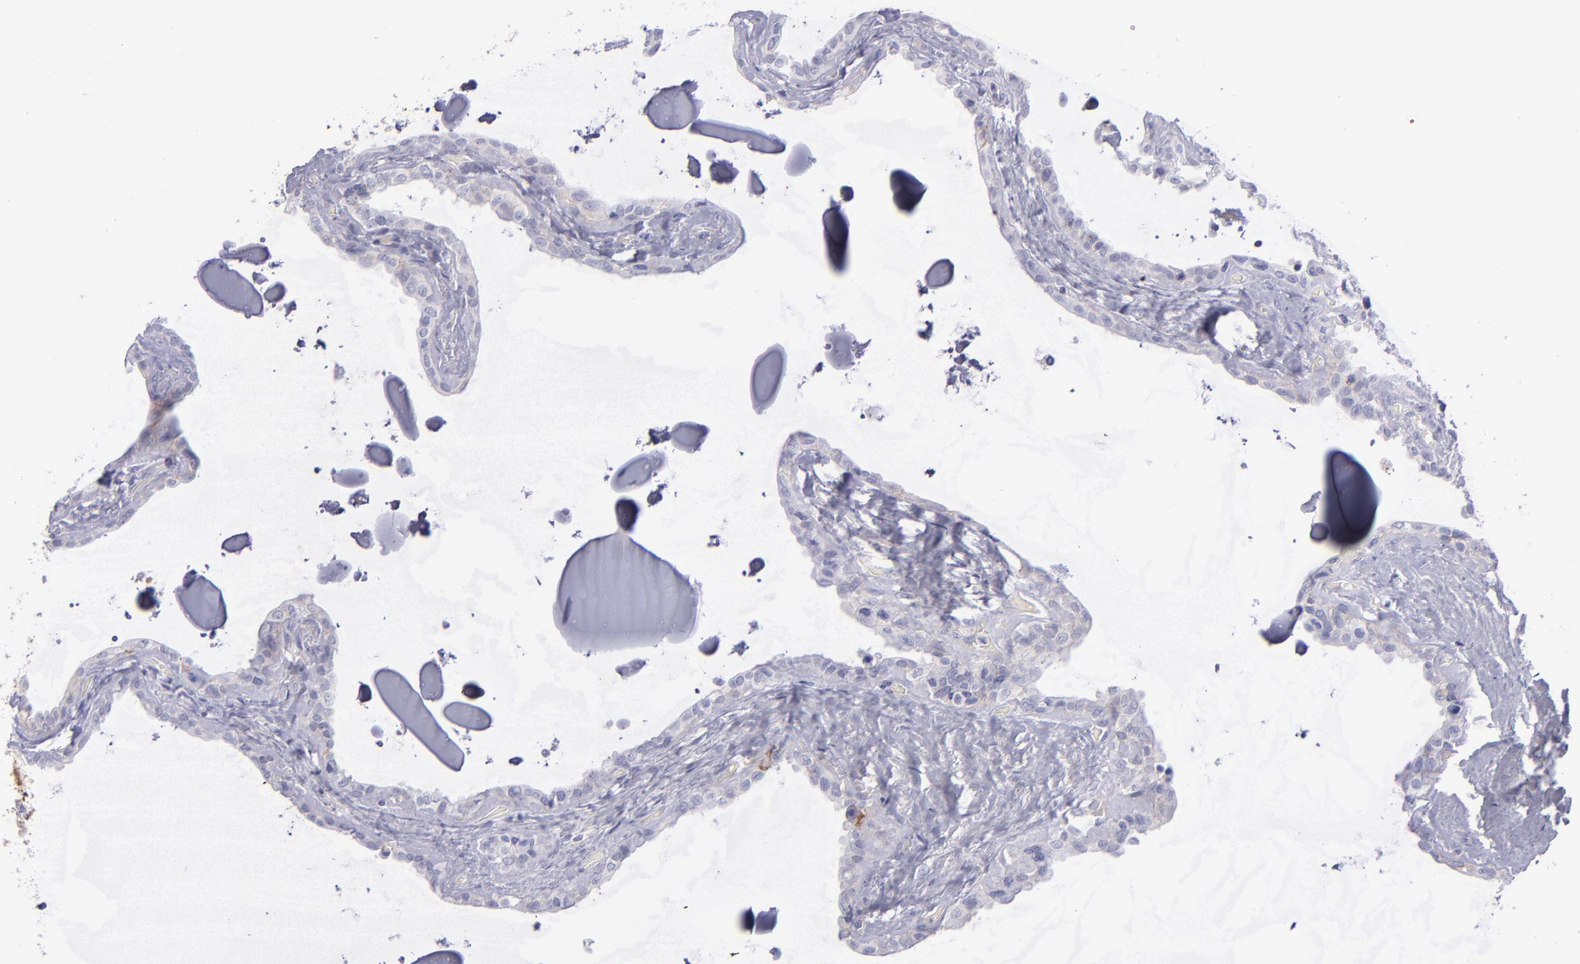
{"staining": {"intensity": "negative", "quantity": "none", "location": "none"}, "tissue": "seminal vesicle", "cell_type": "Glandular cells", "image_type": "normal", "snomed": [{"axis": "morphology", "description": "Normal tissue, NOS"}, {"axis": "morphology", "description": "Inflammation, NOS"}, {"axis": "topography", "description": "Urinary bladder"}, {"axis": "topography", "description": "Prostate"}, {"axis": "topography", "description": "Seminal veicle"}], "caption": "IHC image of unremarkable seminal vesicle stained for a protein (brown), which exhibits no staining in glandular cells.", "gene": "BSG", "patient": {"sex": "male", "age": 82}}